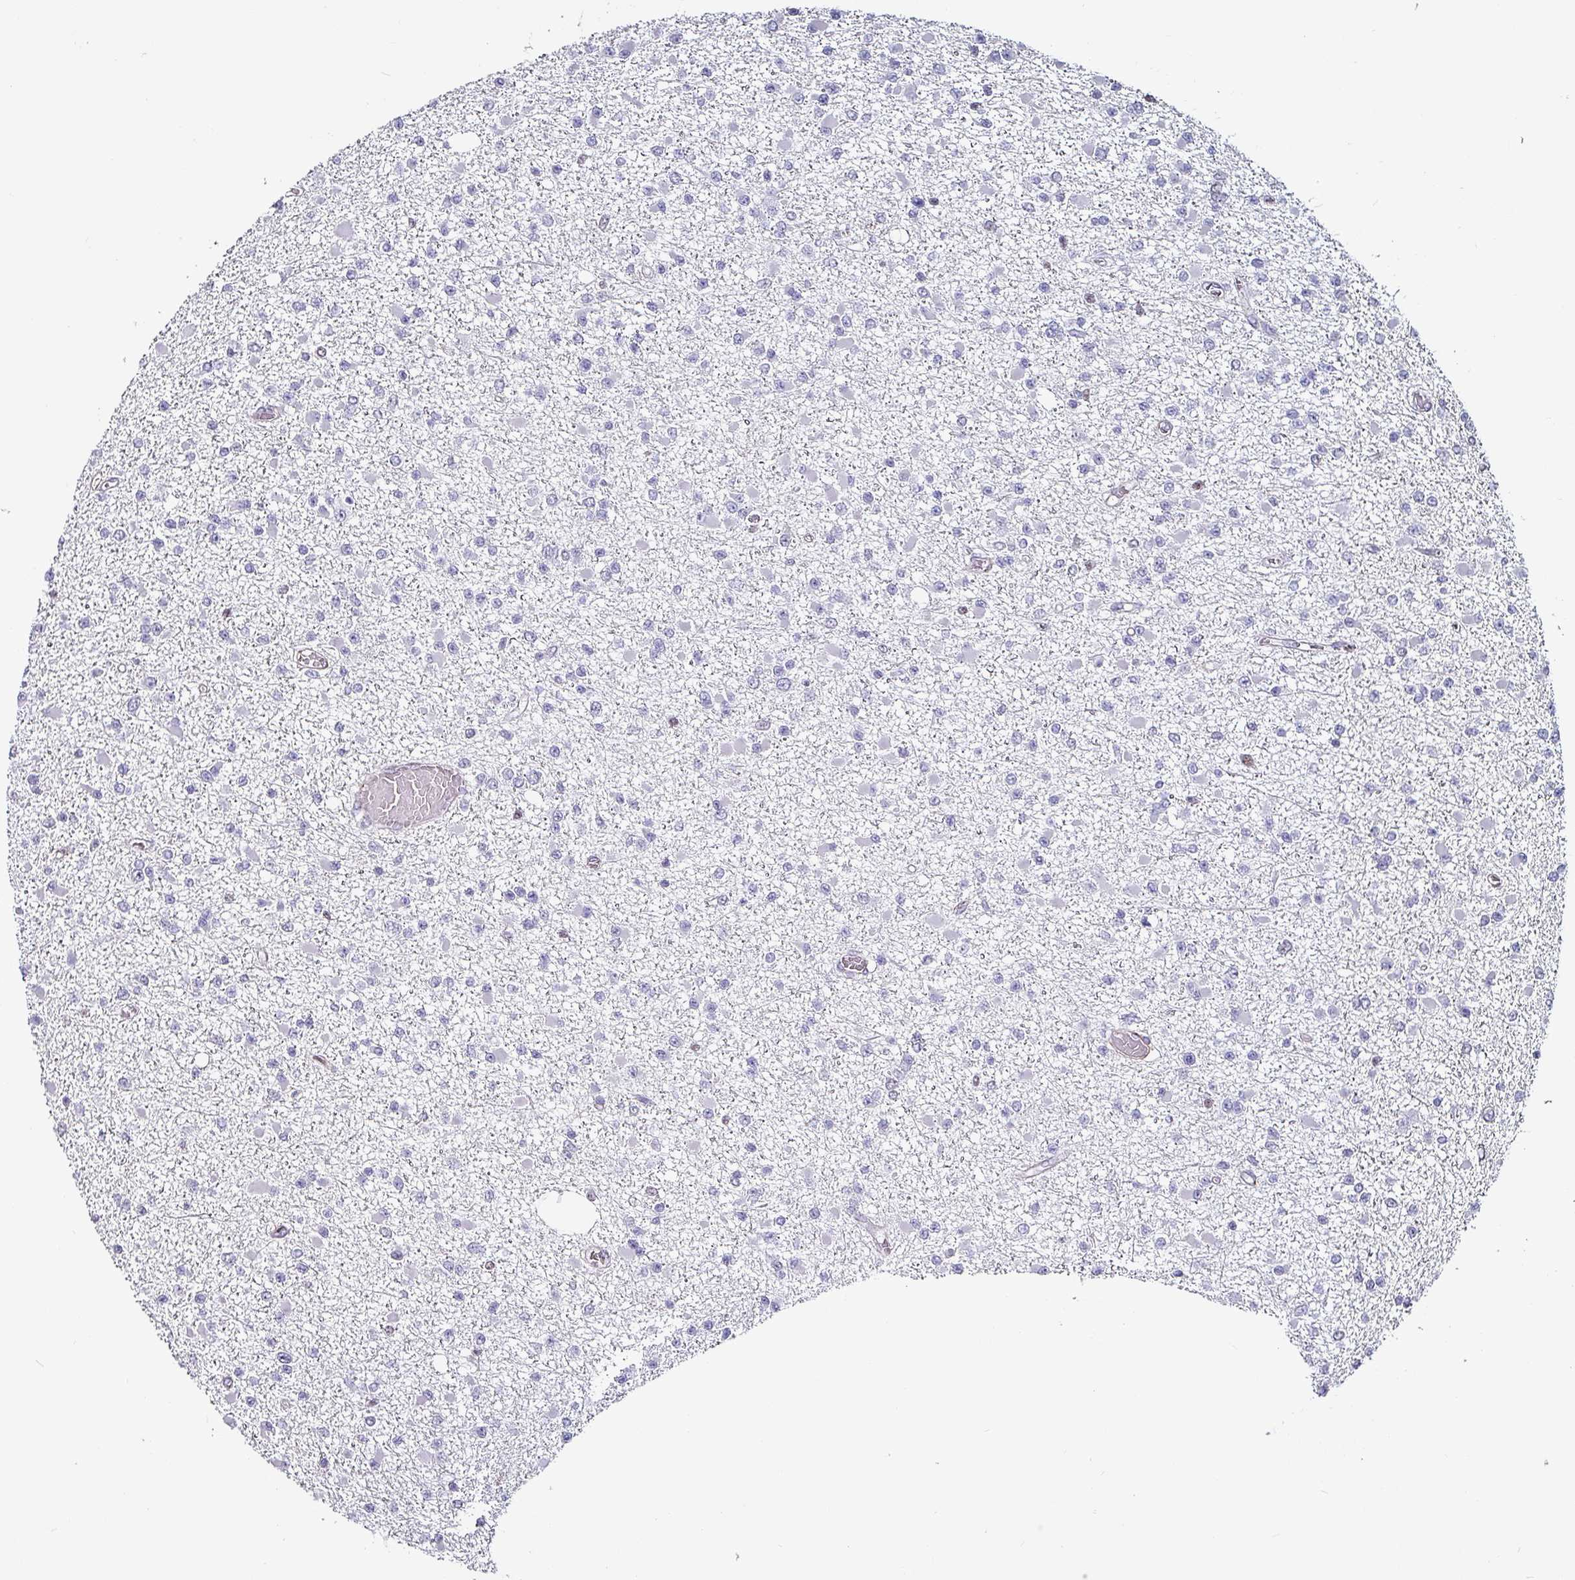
{"staining": {"intensity": "negative", "quantity": "none", "location": "none"}, "tissue": "glioma", "cell_type": "Tumor cells", "image_type": "cancer", "snomed": [{"axis": "morphology", "description": "Glioma, malignant, Low grade"}, {"axis": "topography", "description": "Brain"}], "caption": "Glioma was stained to show a protein in brown. There is no significant staining in tumor cells.", "gene": "ZNF816-ZNF321P", "patient": {"sex": "female", "age": 22}}